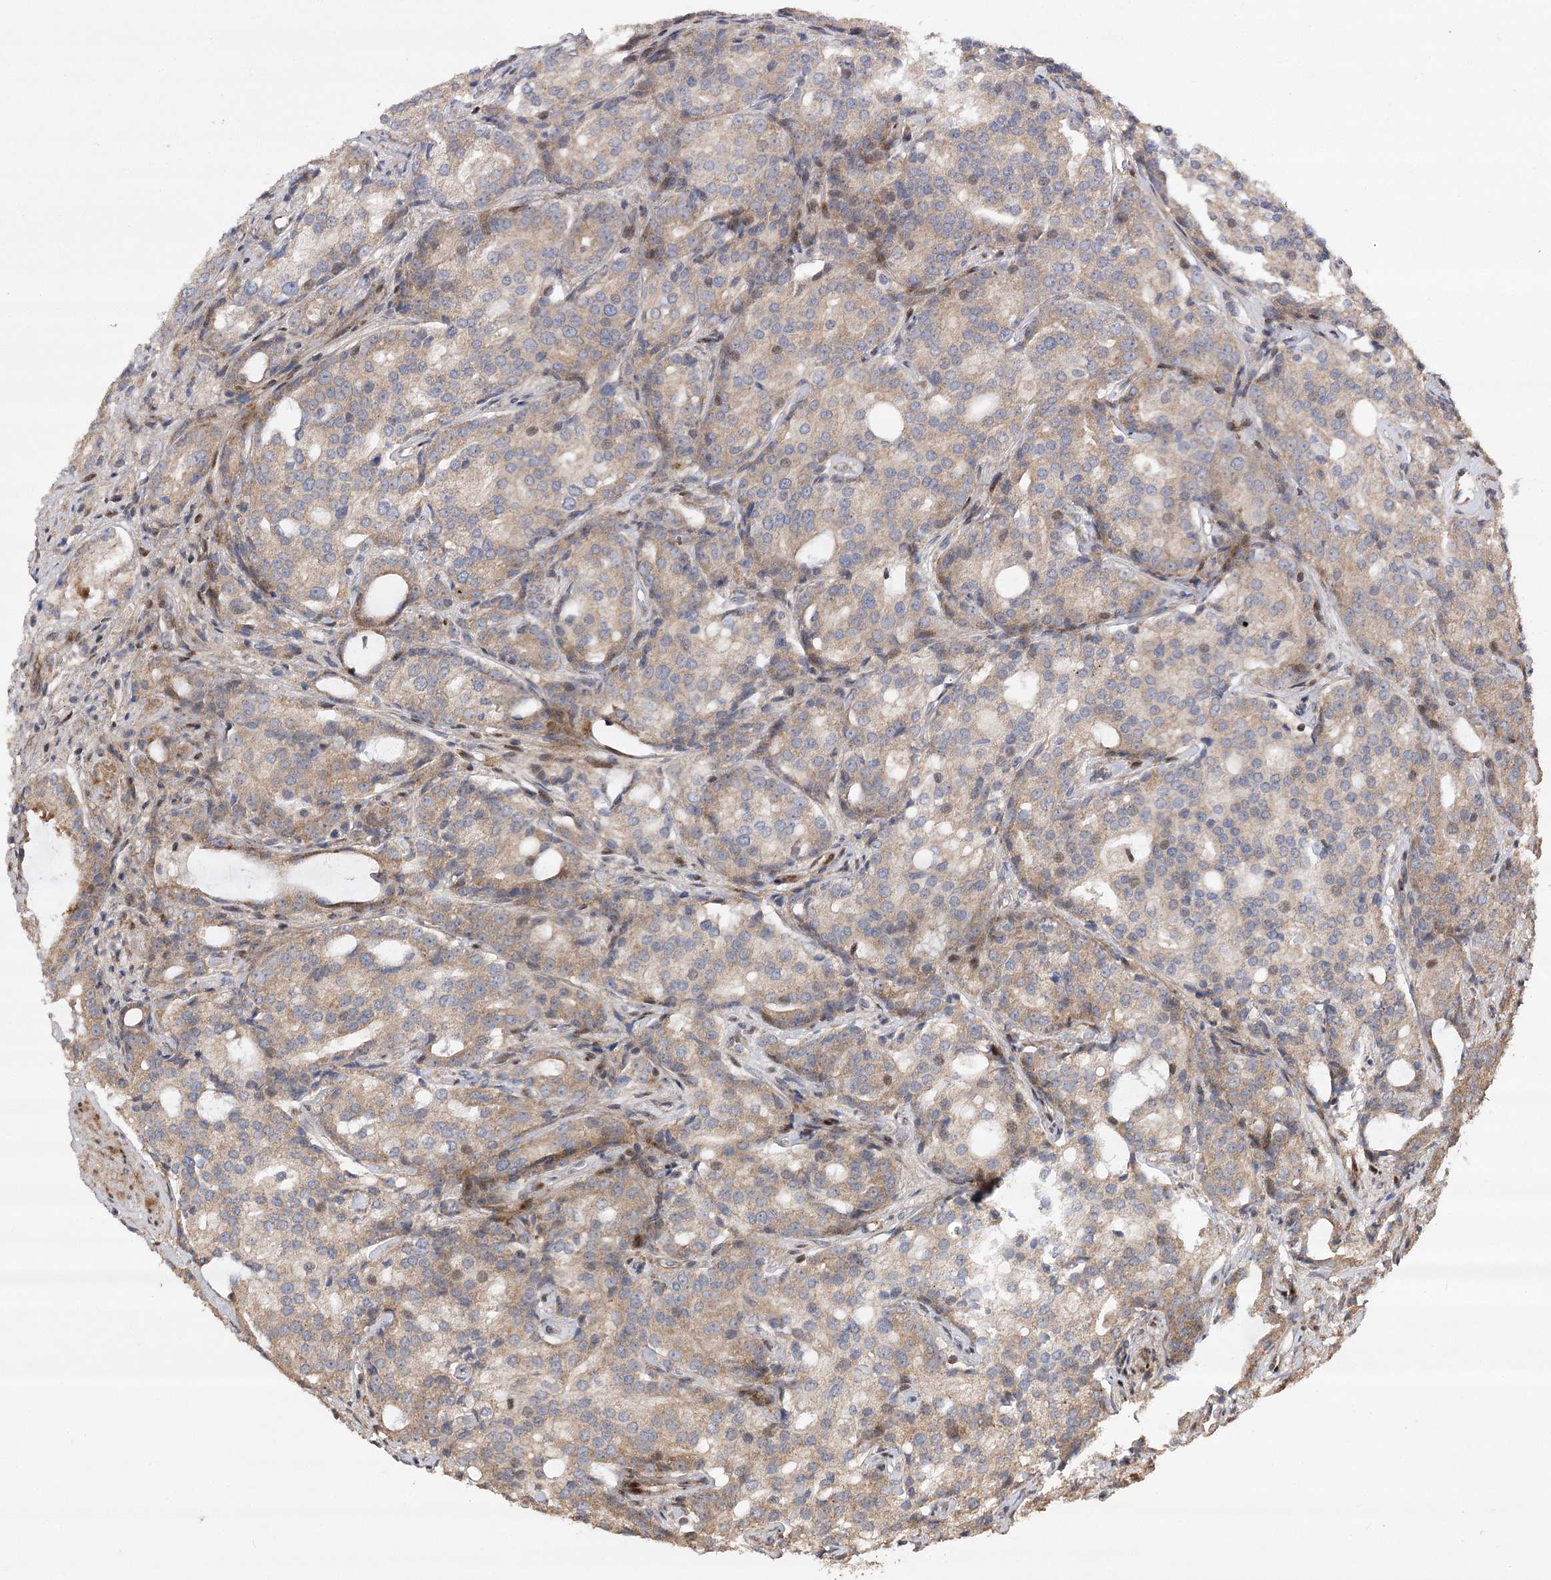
{"staining": {"intensity": "weak", "quantity": ">75%", "location": "cytoplasmic/membranous"}, "tissue": "prostate cancer", "cell_type": "Tumor cells", "image_type": "cancer", "snomed": [{"axis": "morphology", "description": "Adenocarcinoma, High grade"}, {"axis": "topography", "description": "Prostate"}], "caption": "Approximately >75% of tumor cells in human prostate adenocarcinoma (high-grade) demonstrate weak cytoplasmic/membranous protein positivity as visualized by brown immunohistochemical staining.", "gene": "OBSL1", "patient": {"sex": "male", "age": 72}}